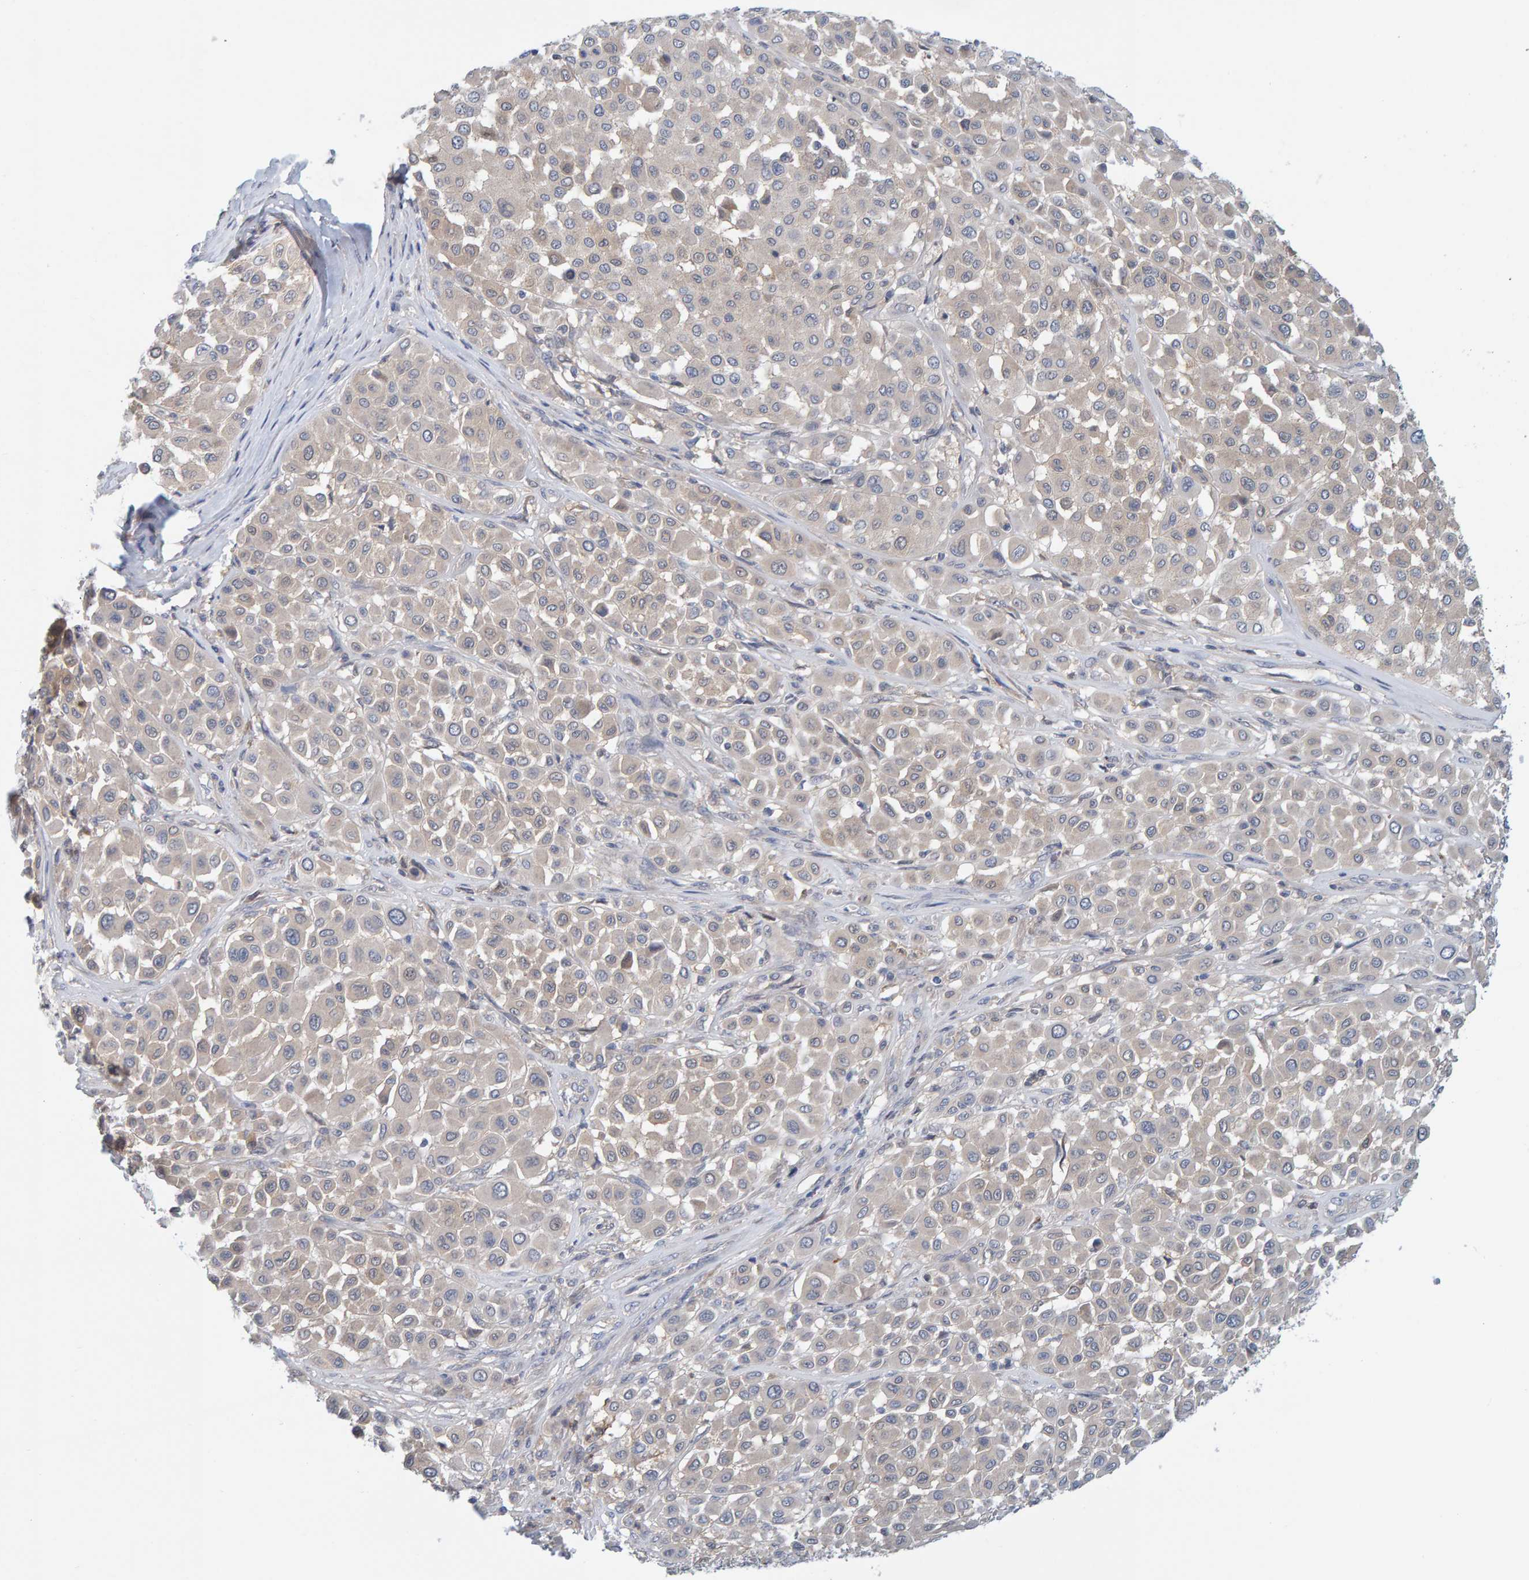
{"staining": {"intensity": "weak", "quantity": ">75%", "location": "cytoplasmic/membranous"}, "tissue": "melanoma", "cell_type": "Tumor cells", "image_type": "cancer", "snomed": [{"axis": "morphology", "description": "Malignant melanoma, Metastatic site"}, {"axis": "topography", "description": "Soft tissue"}], "caption": "Melanoma tissue demonstrates weak cytoplasmic/membranous expression in about >75% of tumor cells (IHC, brightfield microscopy, high magnification).", "gene": "TATDN1", "patient": {"sex": "male", "age": 41}}